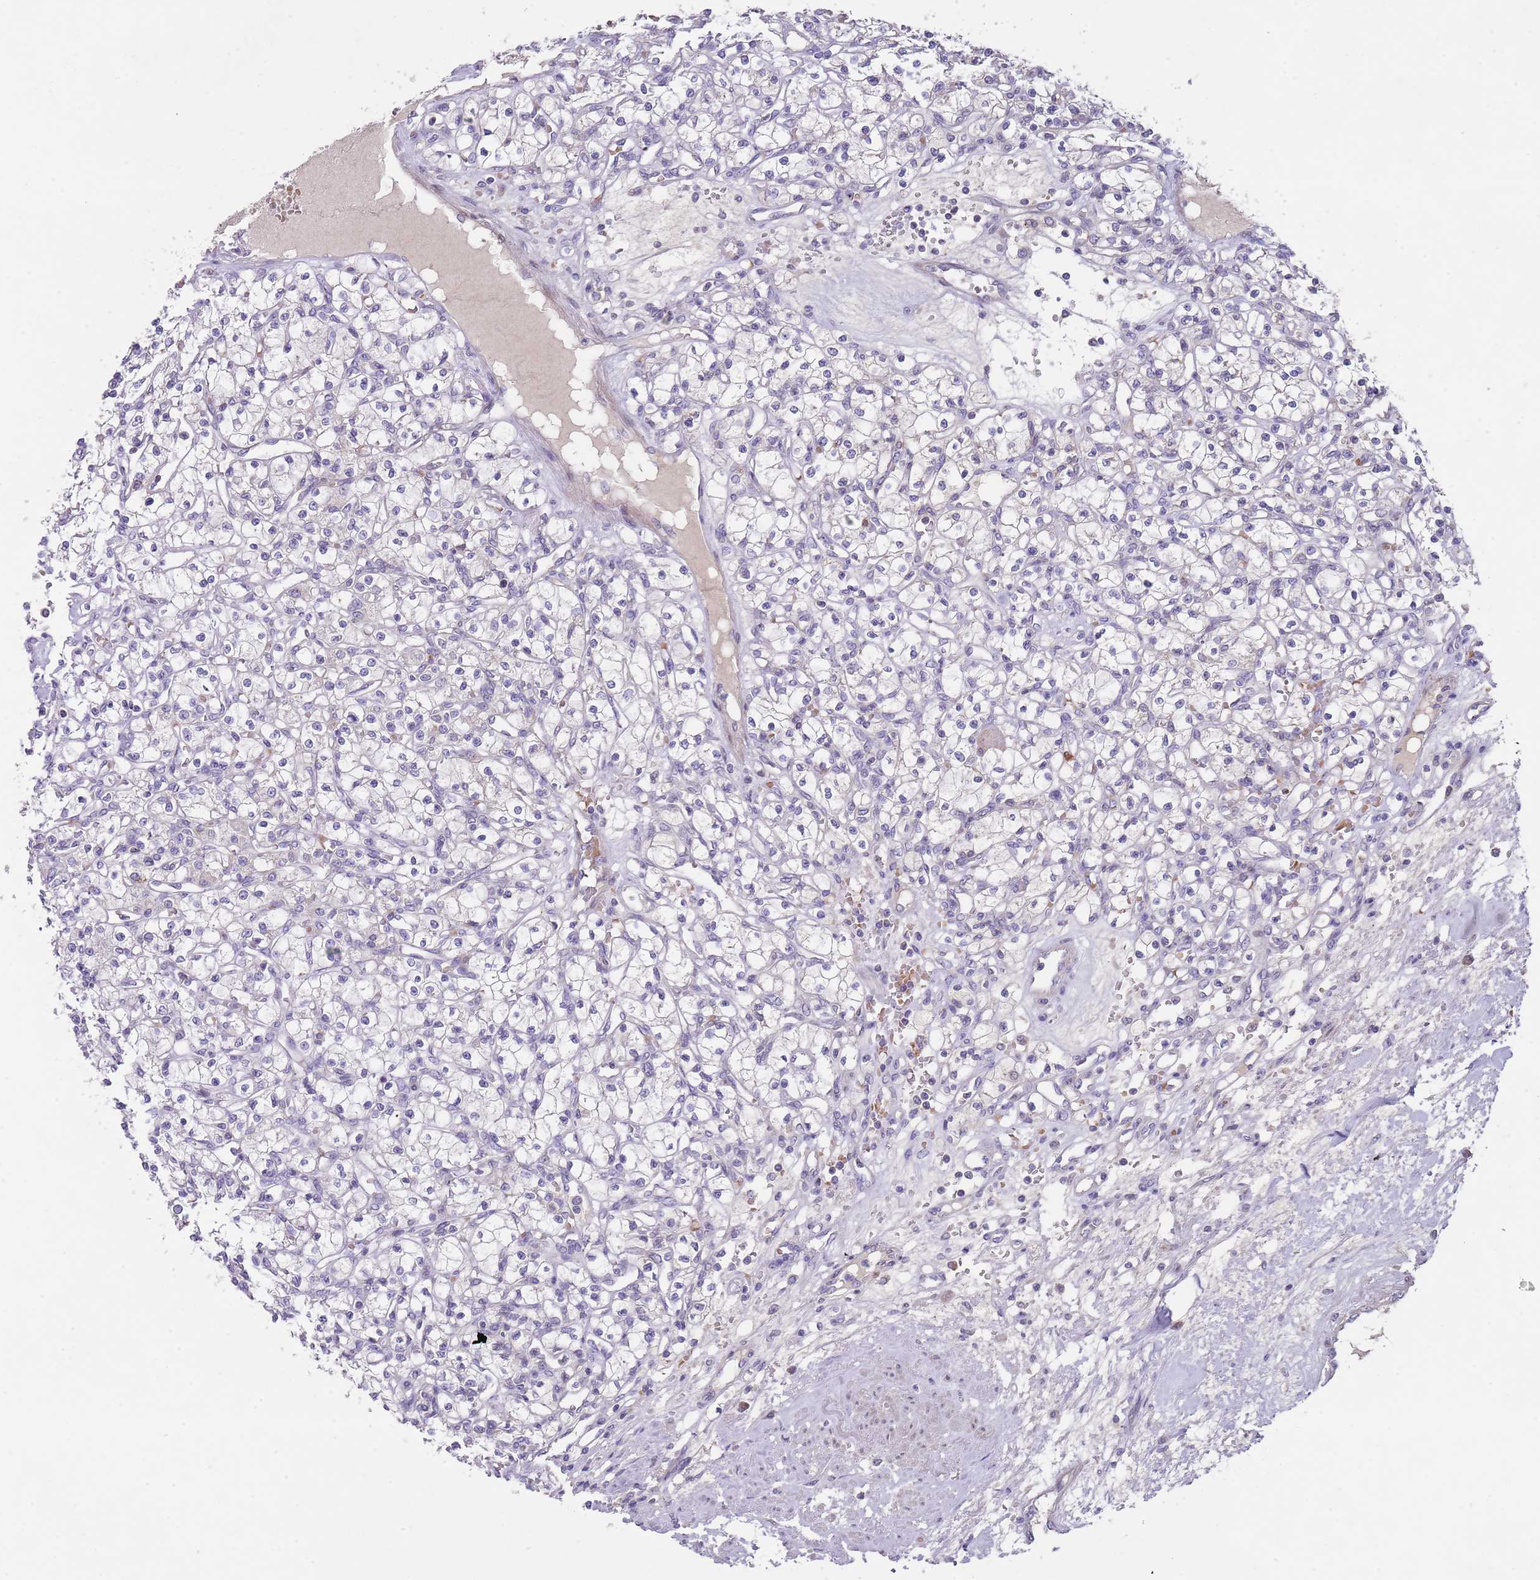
{"staining": {"intensity": "negative", "quantity": "none", "location": "none"}, "tissue": "renal cancer", "cell_type": "Tumor cells", "image_type": "cancer", "snomed": [{"axis": "morphology", "description": "Adenocarcinoma, NOS"}, {"axis": "topography", "description": "Kidney"}], "caption": "High power microscopy histopathology image of an IHC photomicrograph of renal cancer, revealing no significant staining in tumor cells.", "gene": "PRAC1", "patient": {"sex": "female", "age": 59}}